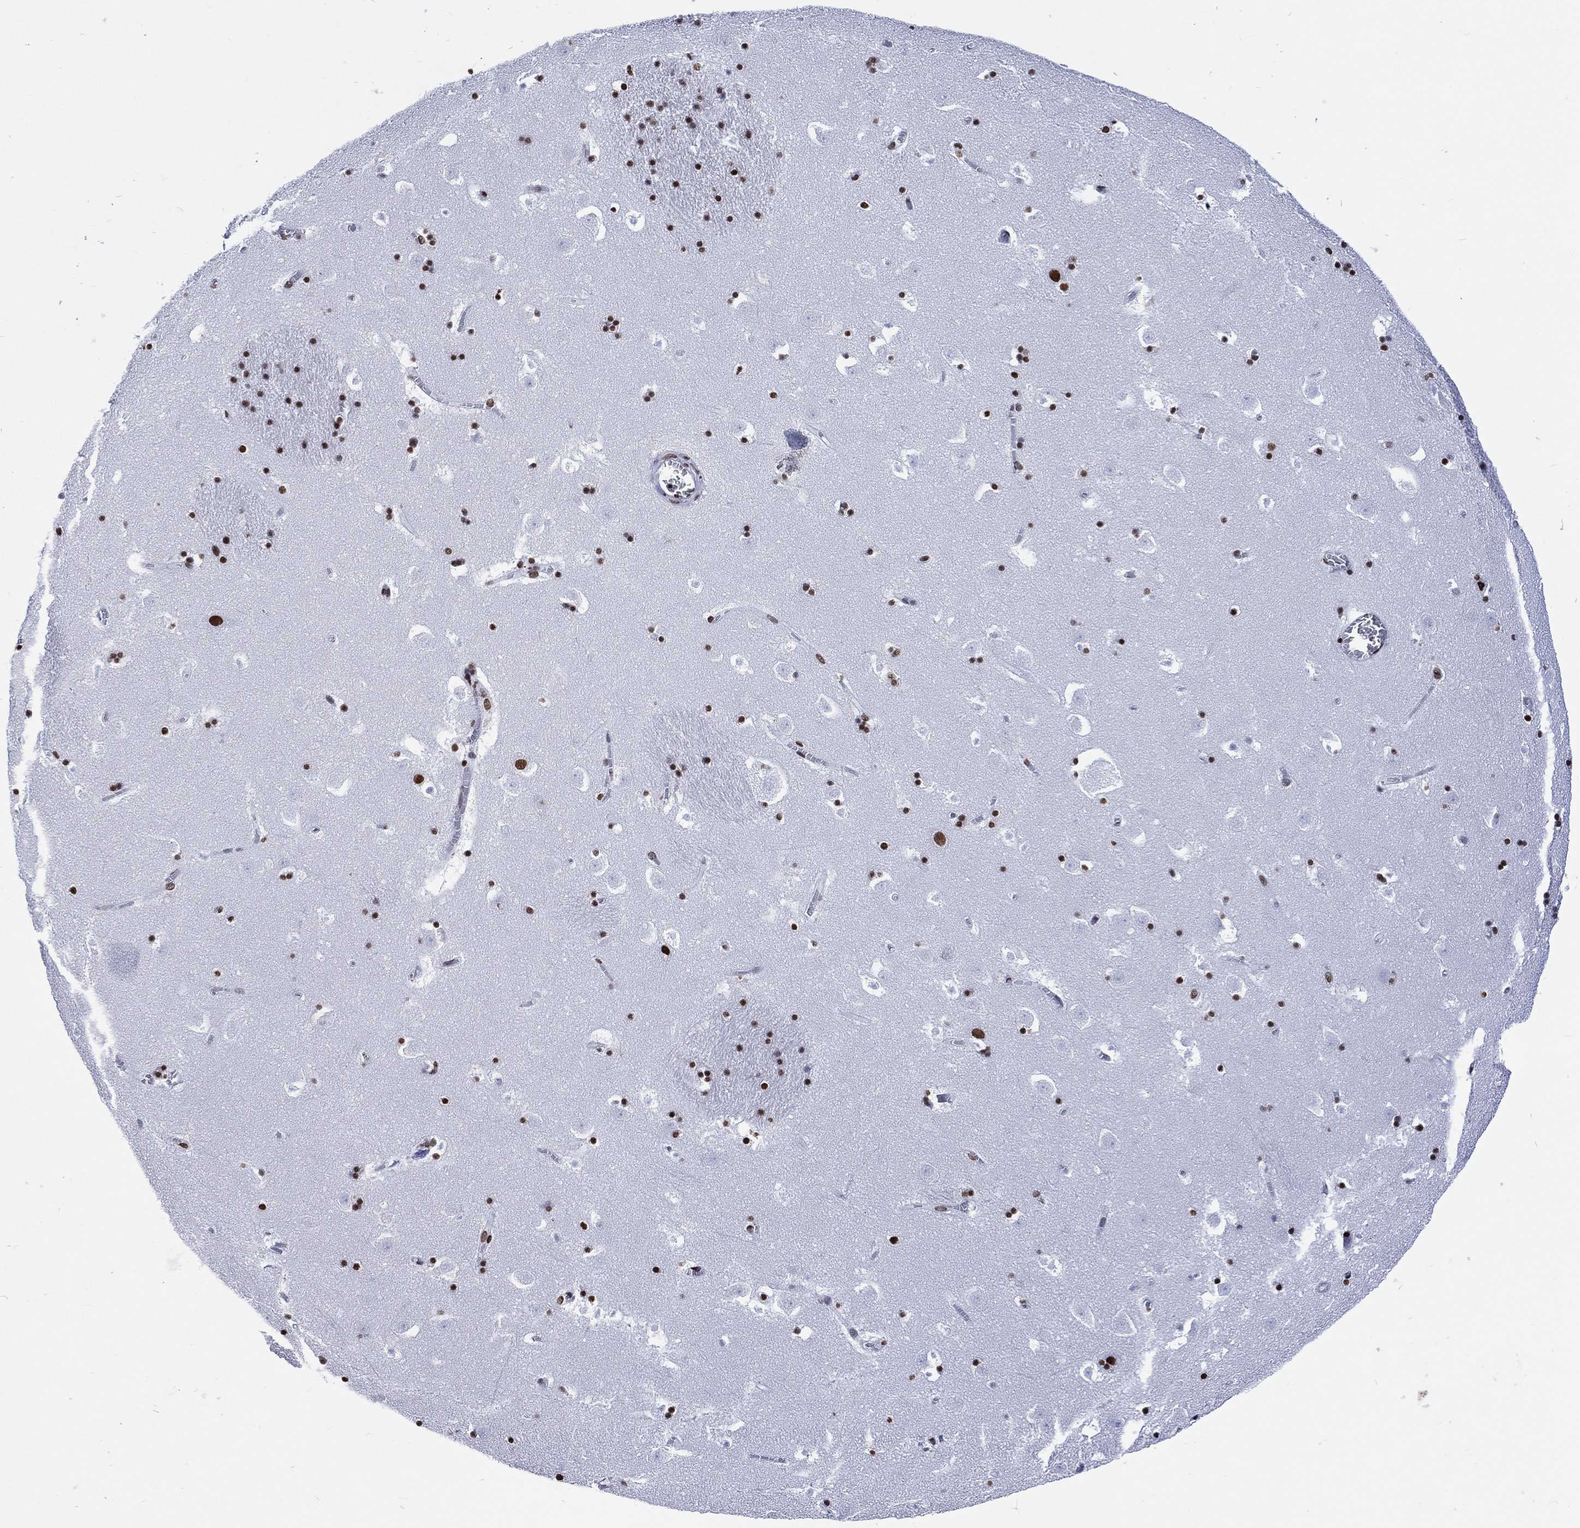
{"staining": {"intensity": "strong", "quantity": "25%-75%", "location": "nuclear"}, "tissue": "caudate", "cell_type": "Glial cells", "image_type": "normal", "snomed": [{"axis": "morphology", "description": "Normal tissue, NOS"}, {"axis": "topography", "description": "Lateral ventricle wall"}], "caption": "Immunohistochemical staining of normal human caudate displays high levels of strong nuclear staining in about 25%-75% of glial cells. (DAB (3,3'-diaminobenzidine) IHC with brightfield microscopy, high magnification).", "gene": "RETREG2", "patient": {"sex": "female", "age": 42}}